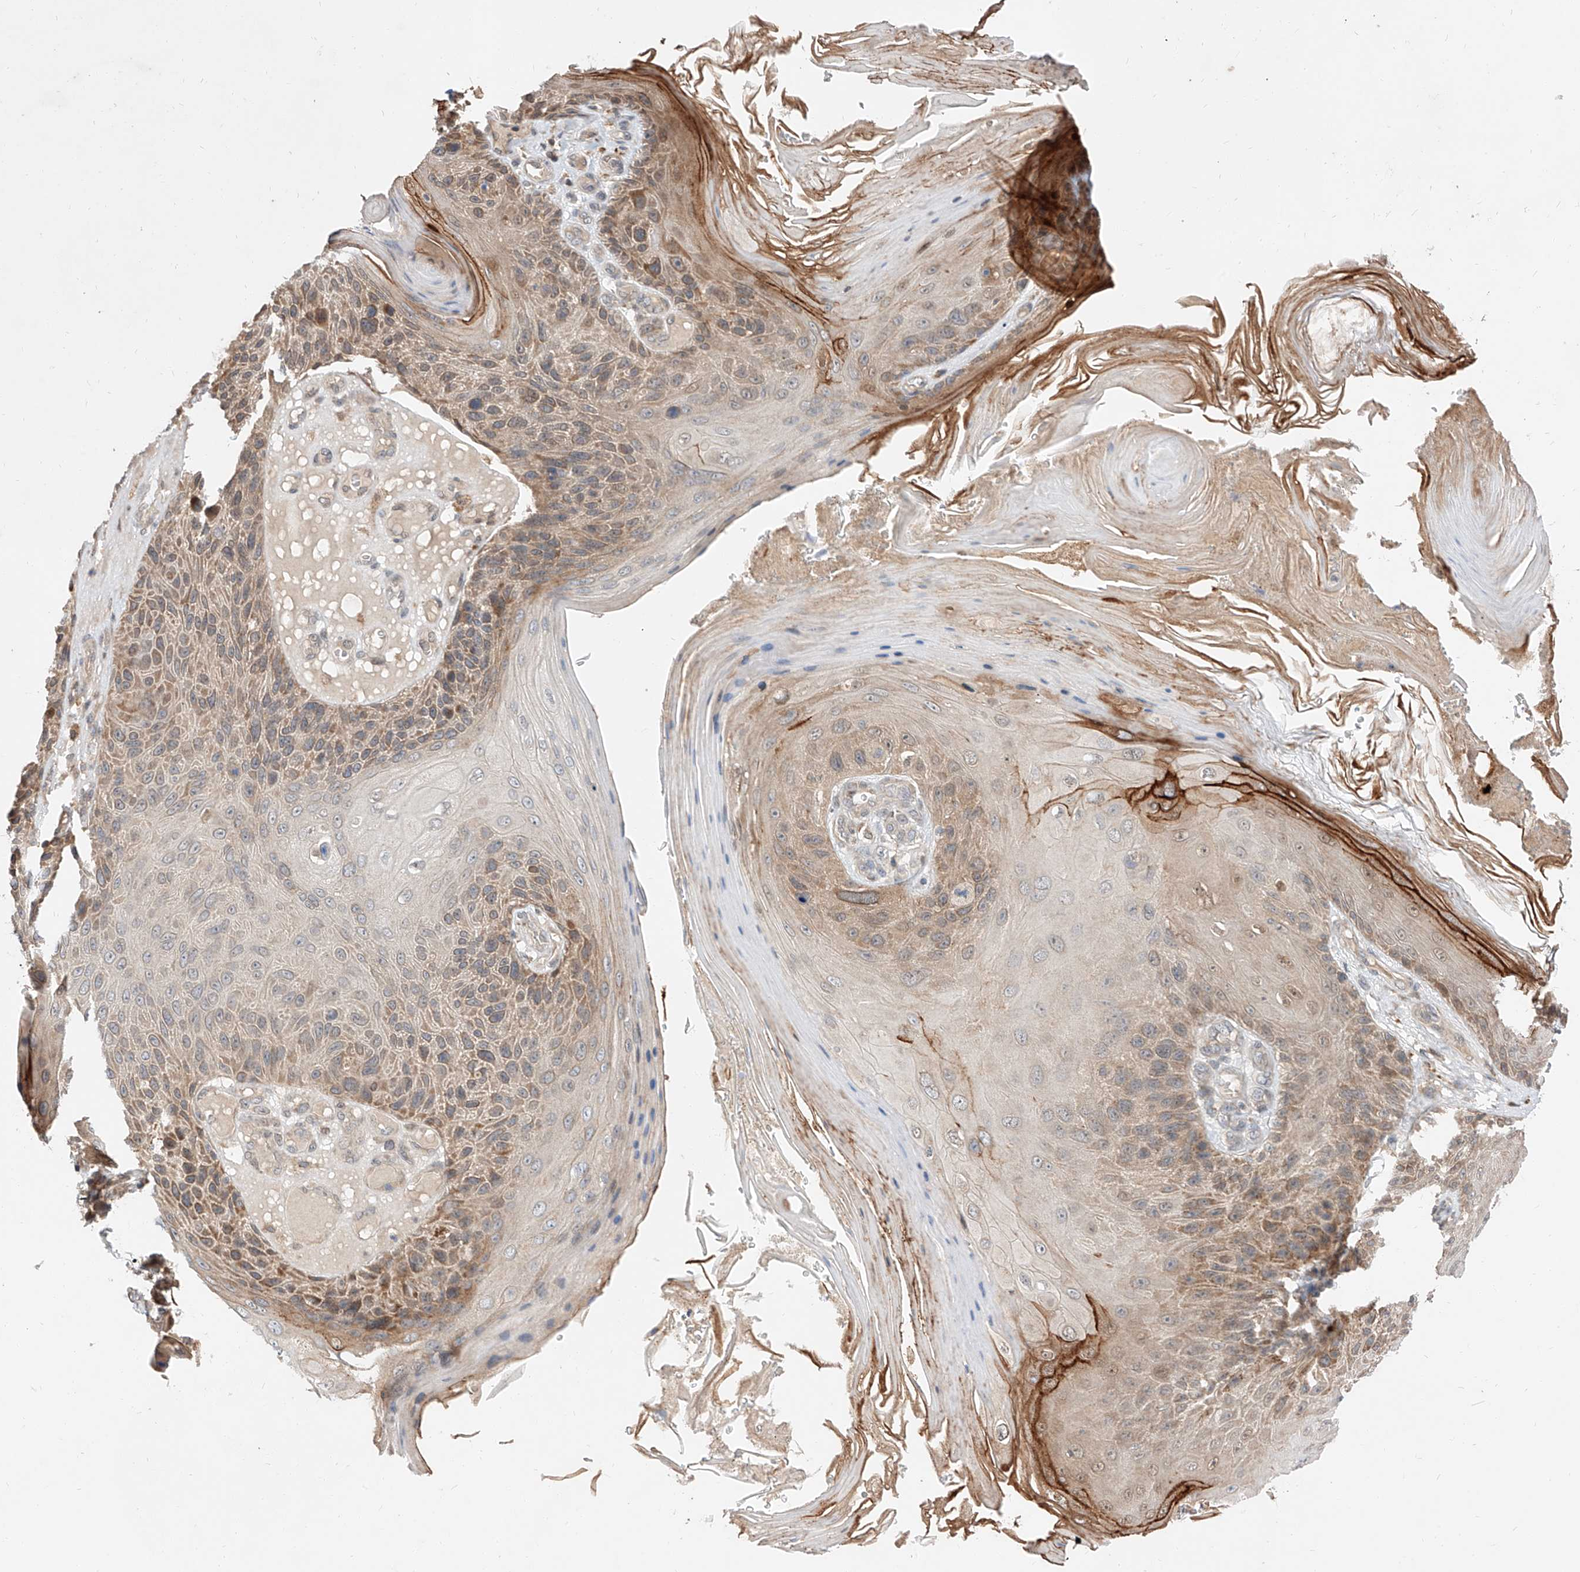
{"staining": {"intensity": "moderate", "quantity": "25%-75%", "location": "cytoplasmic/membranous"}, "tissue": "skin cancer", "cell_type": "Tumor cells", "image_type": "cancer", "snomed": [{"axis": "morphology", "description": "Squamous cell carcinoma, NOS"}, {"axis": "topography", "description": "Skin"}], "caption": "Immunohistochemical staining of human squamous cell carcinoma (skin) demonstrates moderate cytoplasmic/membranous protein expression in approximately 25%-75% of tumor cells.", "gene": "DIRAS3", "patient": {"sex": "female", "age": 88}}